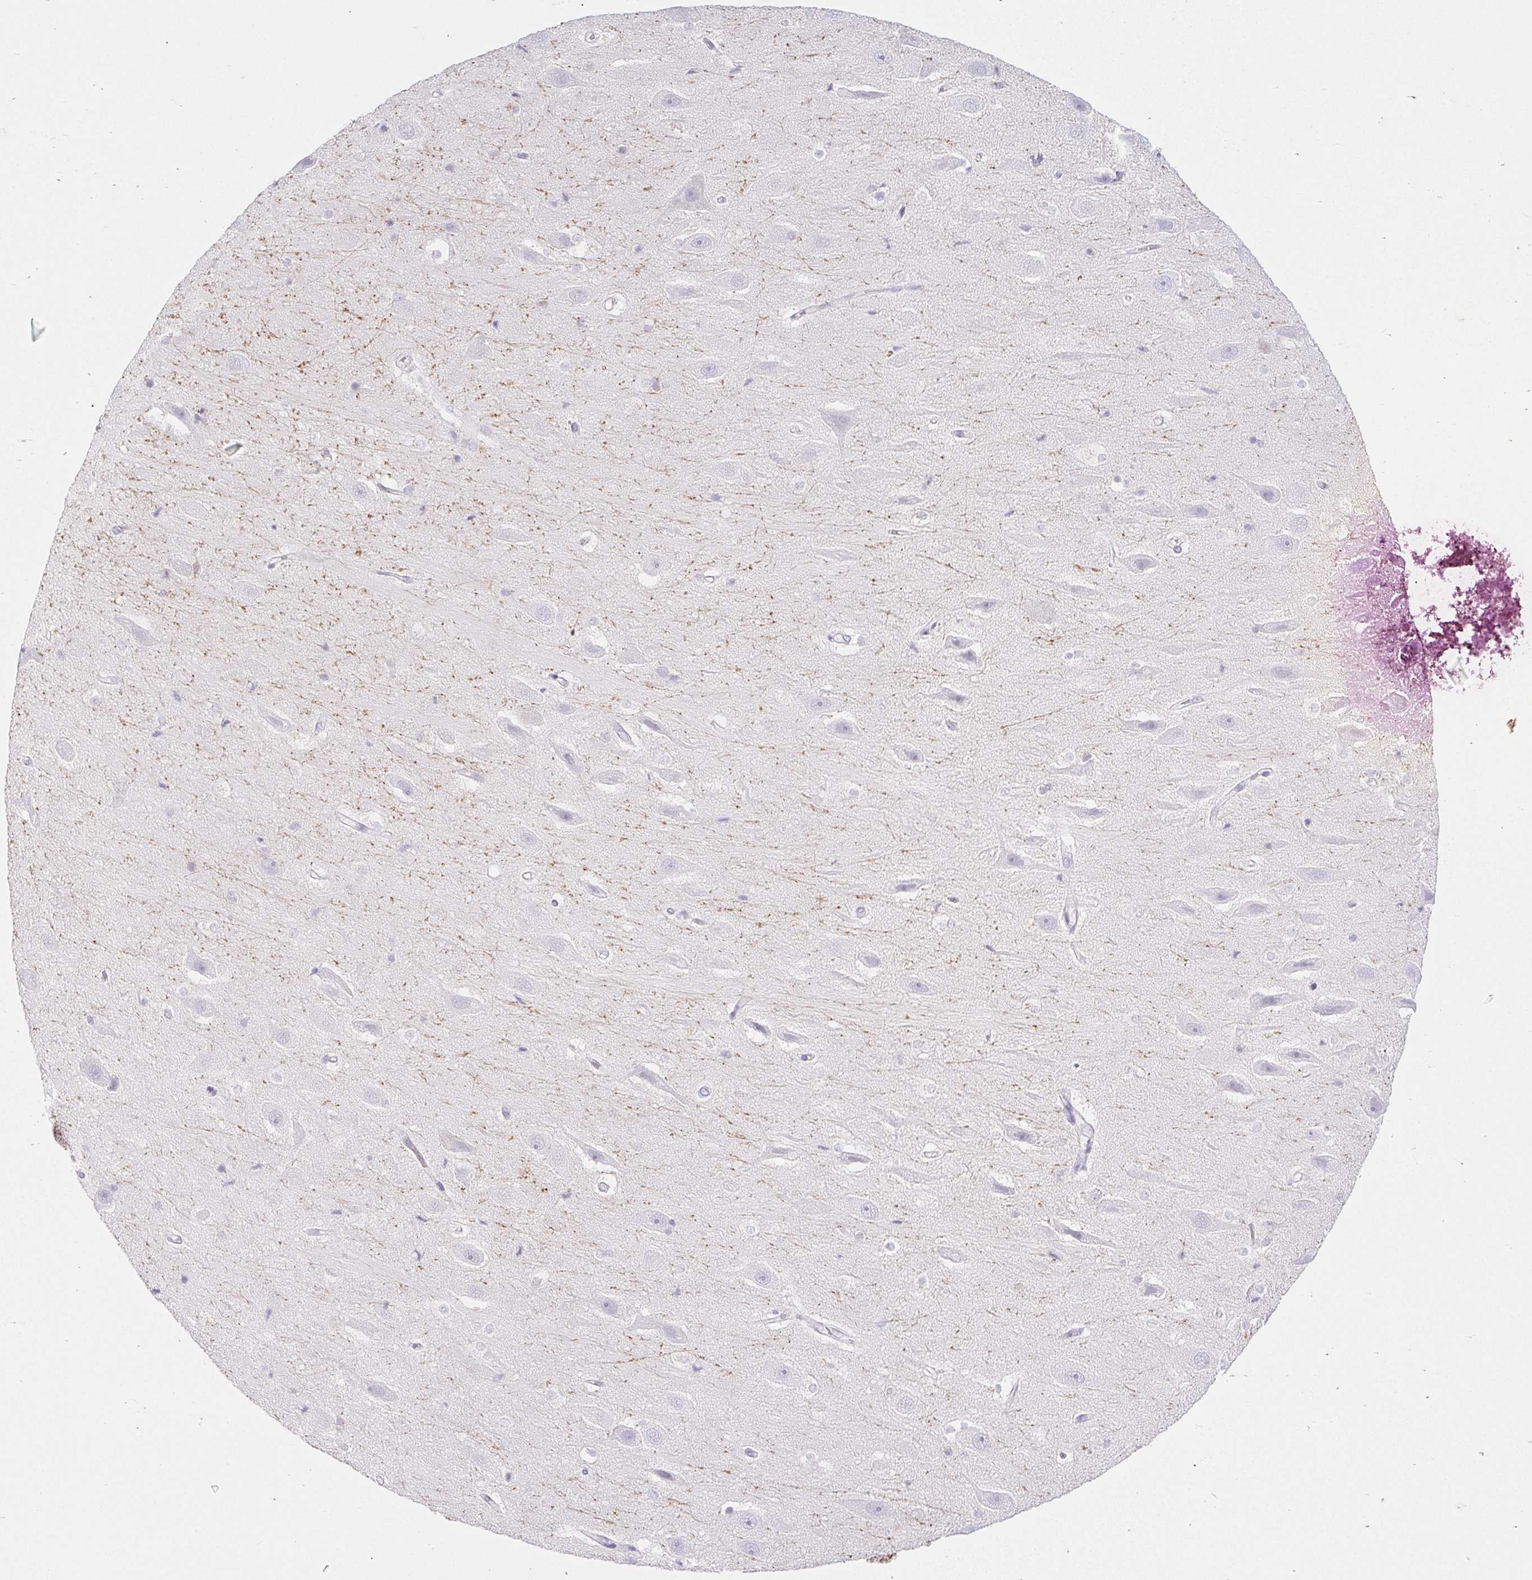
{"staining": {"intensity": "negative", "quantity": "none", "location": "none"}, "tissue": "hippocampus", "cell_type": "Glial cells", "image_type": "normal", "snomed": [{"axis": "morphology", "description": "Normal tissue, NOS"}, {"axis": "topography", "description": "Hippocampus"}], "caption": "Glial cells show no significant protein expression in benign hippocampus. Brightfield microscopy of immunohistochemistry (IHC) stained with DAB (3,3'-diaminobenzidine) (brown) and hematoxylin (blue), captured at high magnification.", "gene": "BCAS1", "patient": {"sex": "male", "age": 26}}